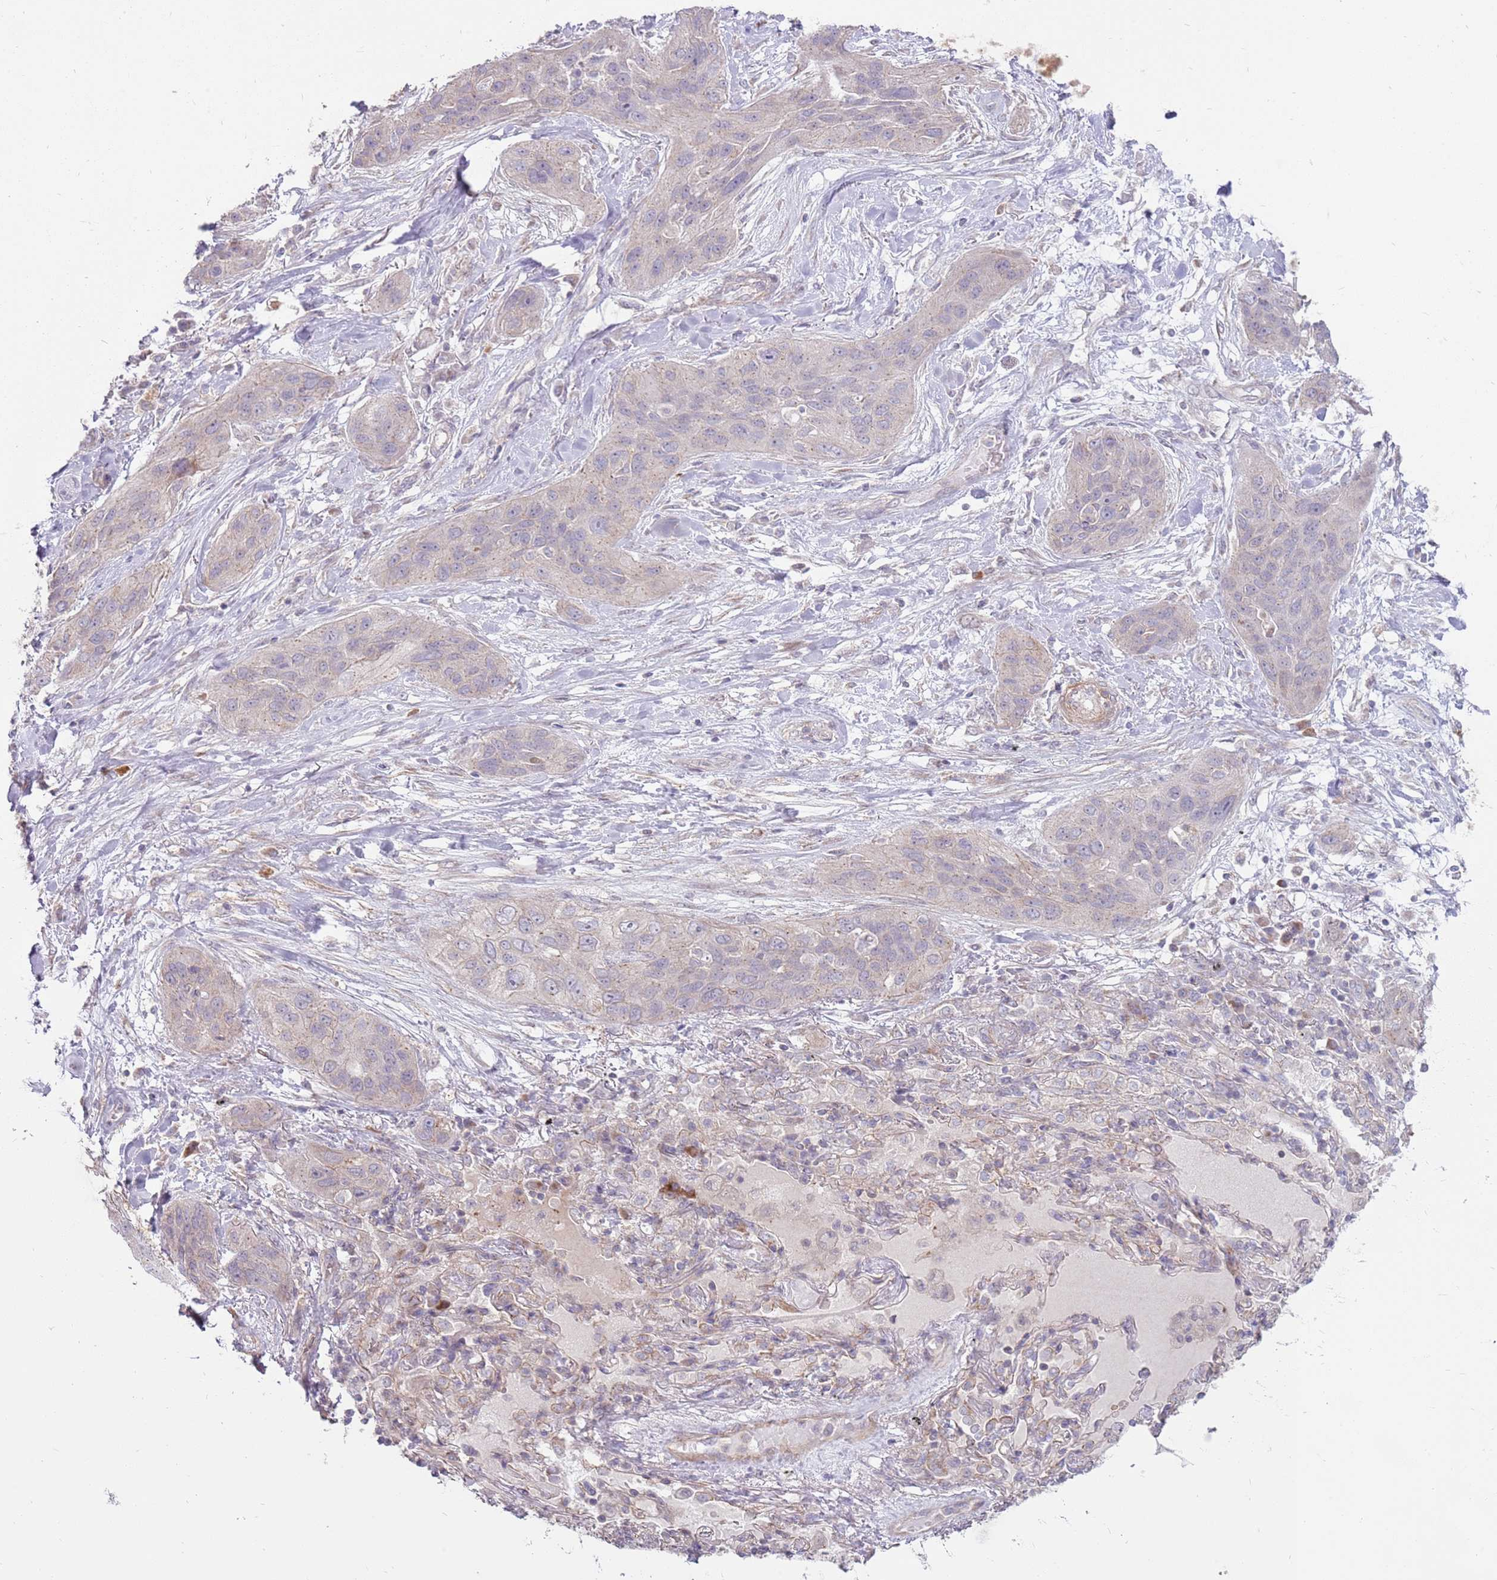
{"staining": {"intensity": "negative", "quantity": "none", "location": "none"}, "tissue": "lung cancer", "cell_type": "Tumor cells", "image_type": "cancer", "snomed": [{"axis": "morphology", "description": "Squamous cell carcinoma, NOS"}, {"axis": "topography", "description": "Lung"}], "caption": "DAB (3,3'-diaminobenzidine) immunohistochemical staining of lung cancer demonstrates no significant positivity in tumor cells. (DAB (3,3'-diaminobenzidine) immunohistochemistry visualized using brightfield microscopy, high magnification).", "gene": "SPATA31D1", "patient": {"sex": "female", "age": 70}}